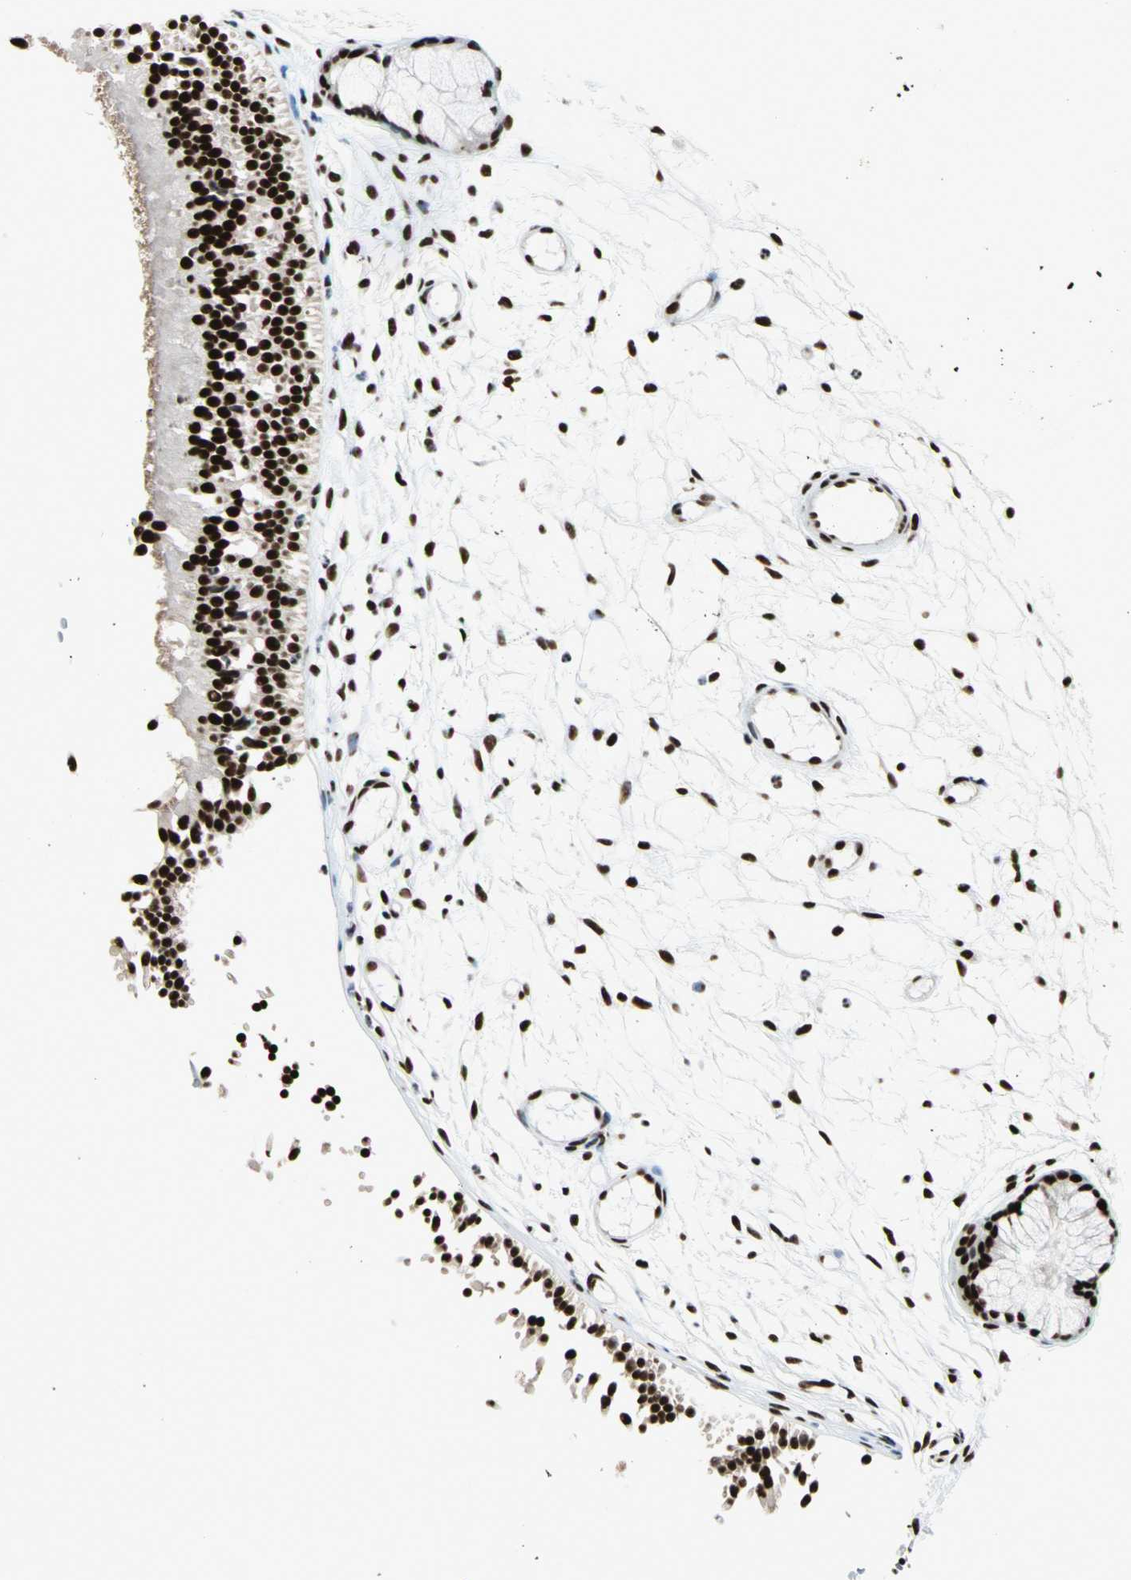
{"staining": {"intensity": "strong", "quantity": ">75%", "location": "nuclear"}, "tissue": "nasopharynx", "cell_type": "Respiratory epithelial cells", "image_type": "normal", "snomed": [{"axis": "morphology", "description": "Normal tissue, NOS"}, {"axis": "topography", "description": "Nasopharynx"}], "caption": "A high amount of strong nuclear staining is appreciated in about >75% of respiratory epithelial cells in unremarkable nasopharynx. The protein of interest is stained brown, and the nuclei are stained in blue (DAB (3,3'-diaminobenzidine) IHC with brightfield microscopy, high magnification).", "gene": "CCAR1", "patient": {"sex": "female", "age": 54}}